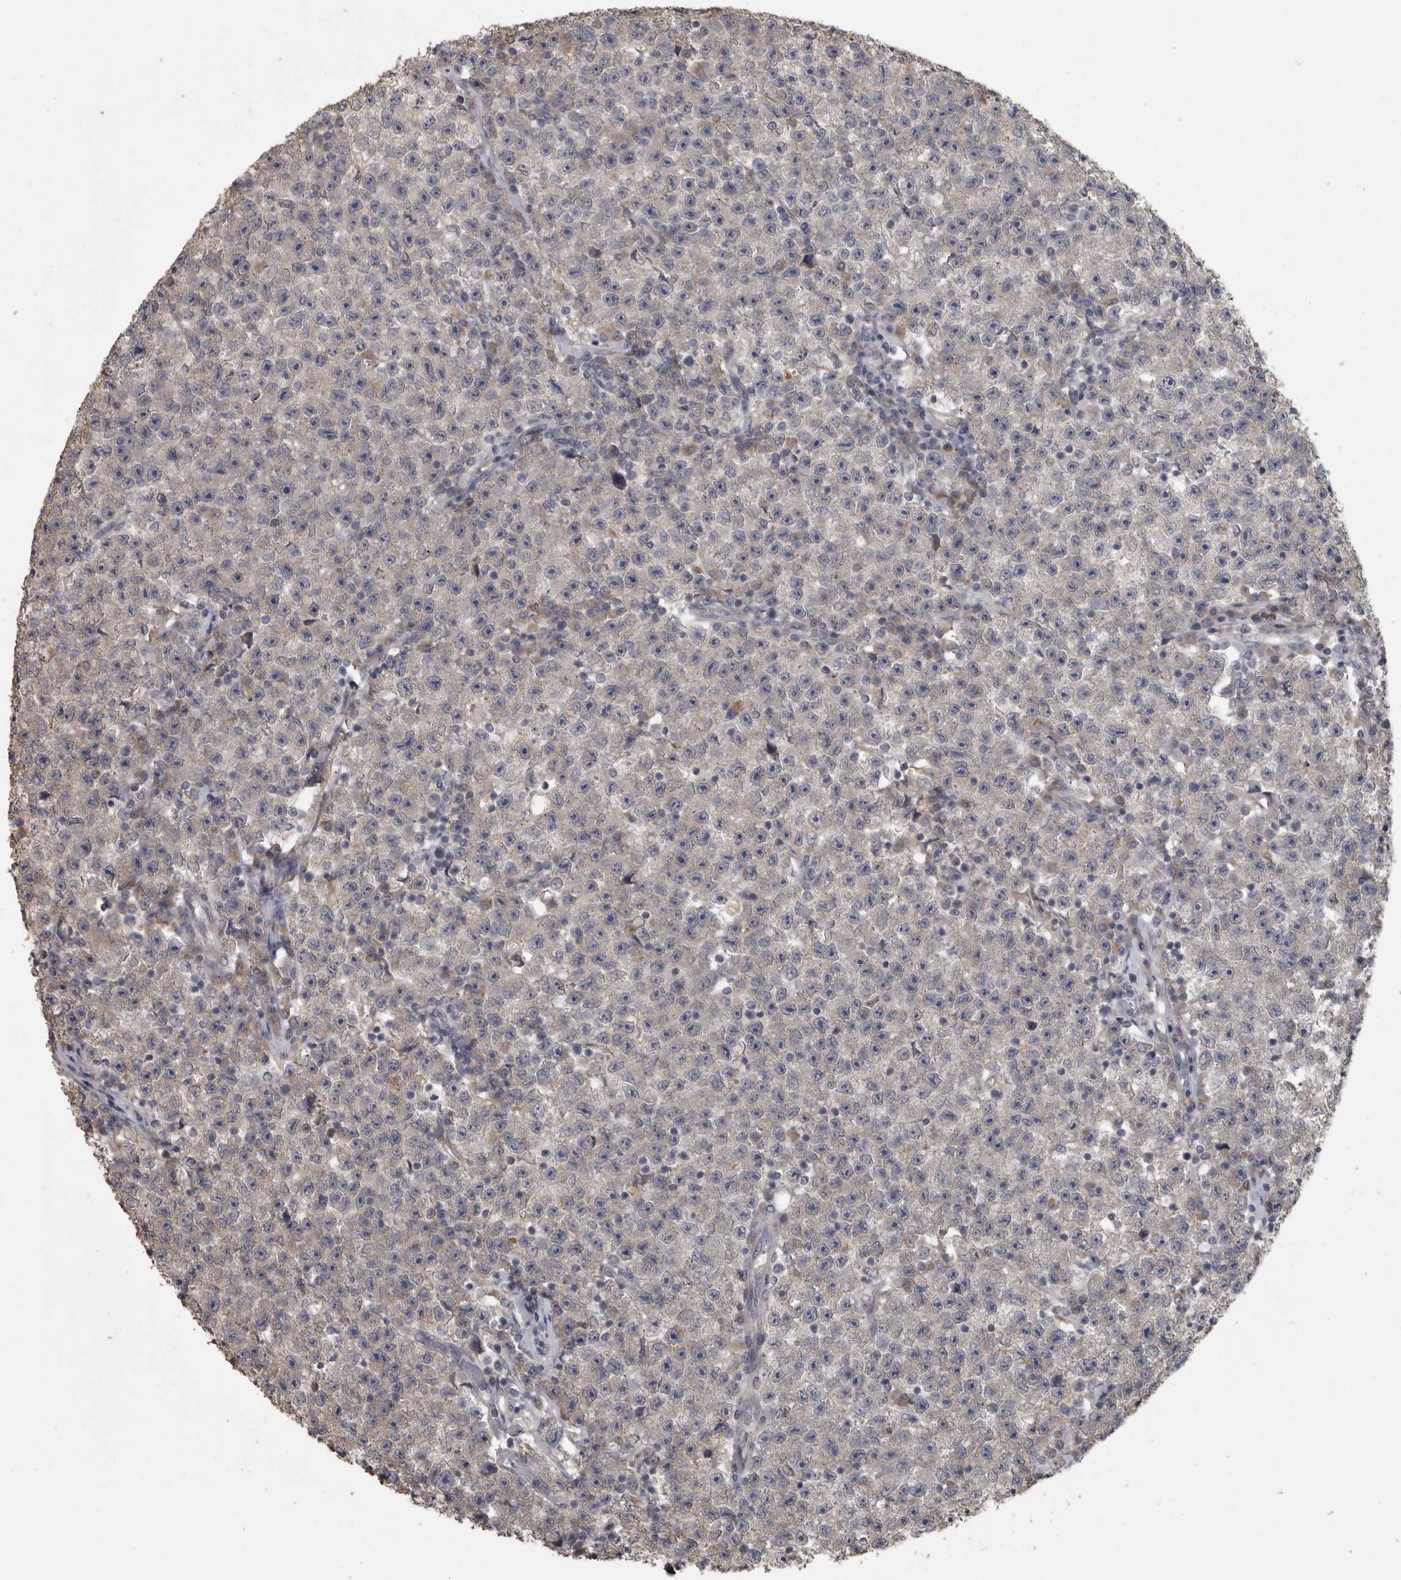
{"staining": {"intensity": "negative", "quantity": "none", "location": "none"}, "tissue": "testis cancer", "cell_type": "Tumor cells", "image_type": "cancer", "snomed": [{"axis": "morphology", "description": "Seminoma, NOS"}, {"axis": "topography", "description": "Testis"}], "caption": "Micrograph shows no protein staining in tumor cells of testis cancer tissue.", "gene": "RAB29", "patient": {"sex": "male", "age": 22}}